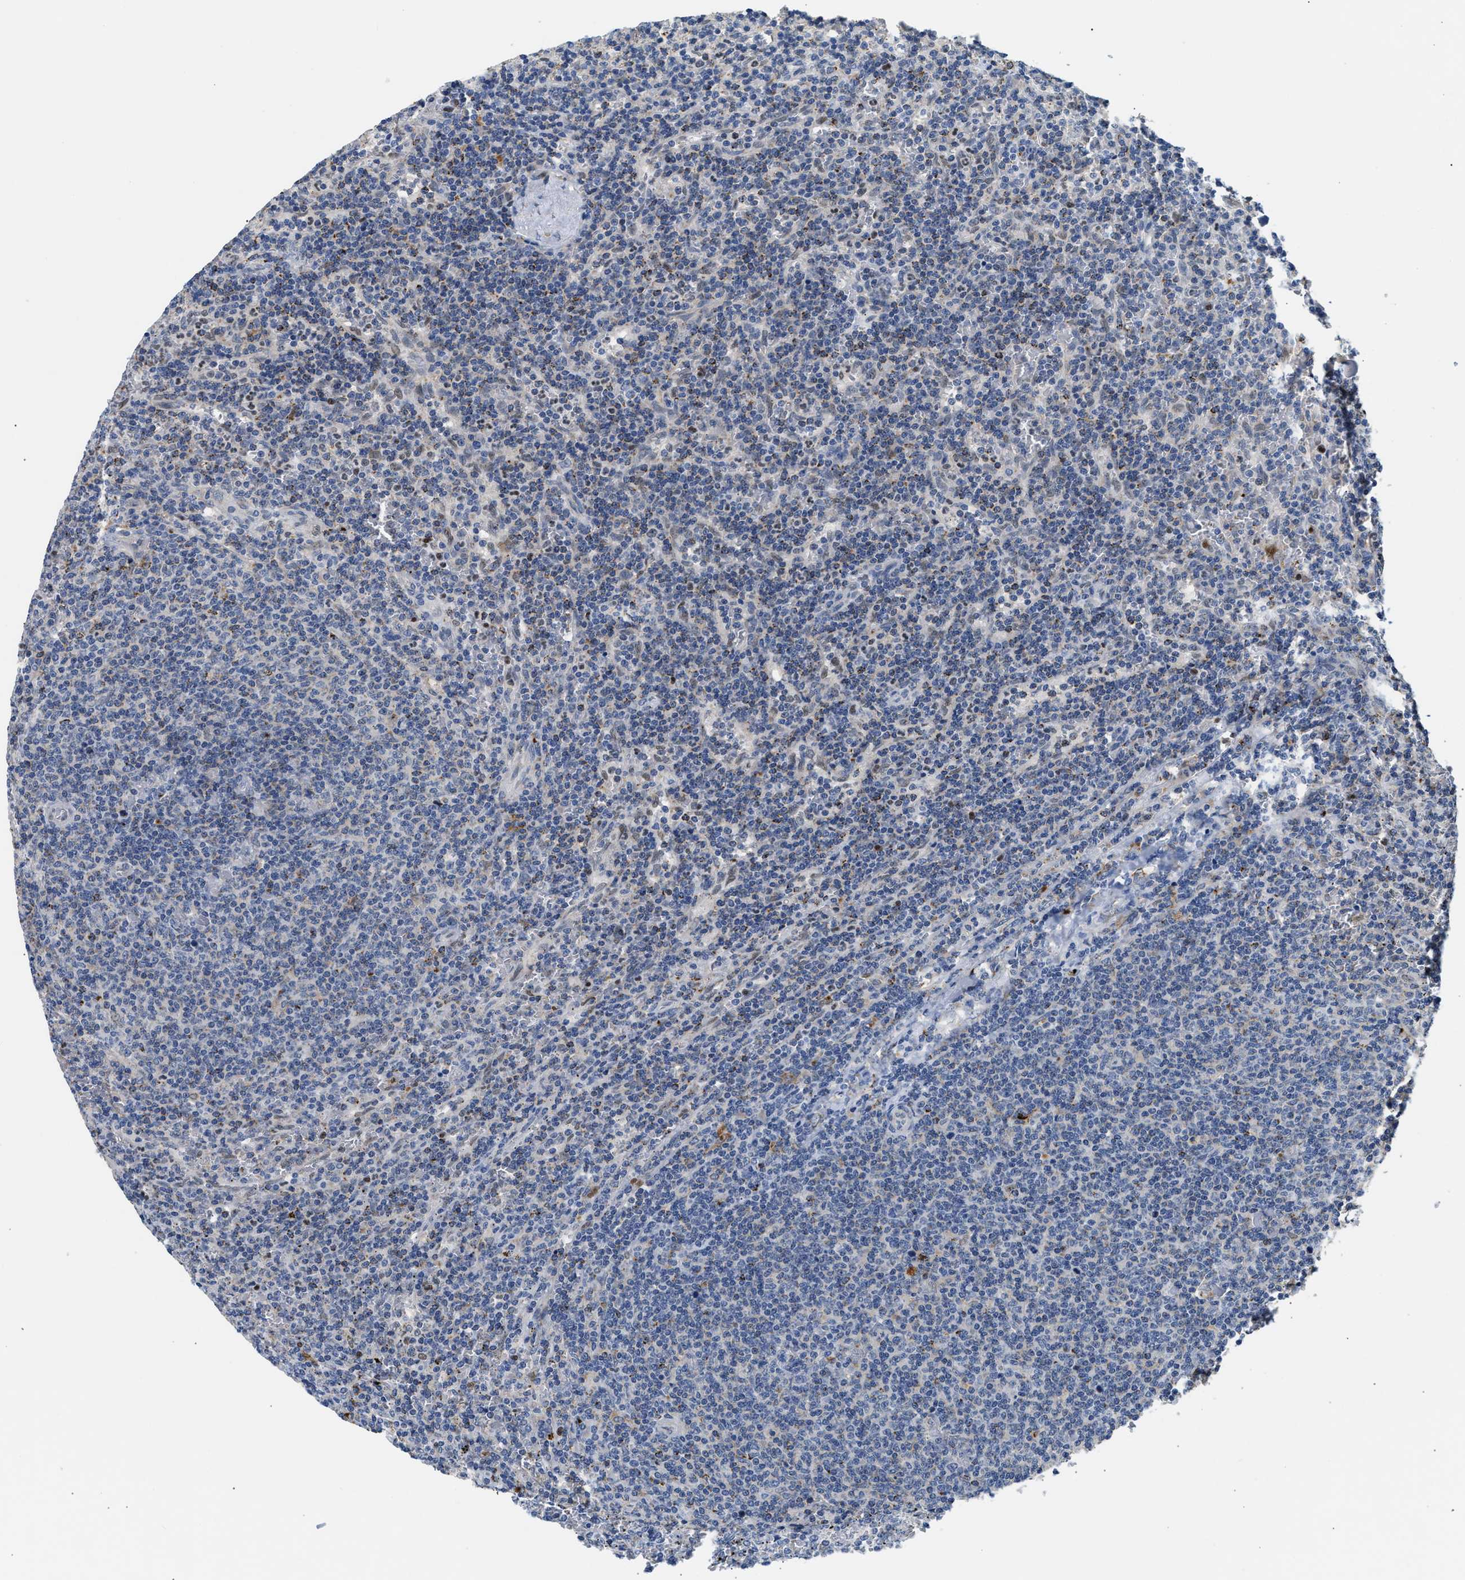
{"staining": {"intensity": "negative", "quantity": "none", "location": "none"}, "tissue": "lymphoma", "cell_type": "Tumor cells", "image_type": "cancer", "snomed": [{"axis": "morphology", "description": "Malignant lymphoma, non-Hodgkin's type, Low grade"}, {"axis": "topography", "description": "Spleen"}], "caption": "A high-resolution image shows immunohistochemistry (IHC) staining of lymphoma, which reveals no significant positivity in tumor cells.", "gene": "PPM1L", "patient": {"sex": "female", "age": 50}}